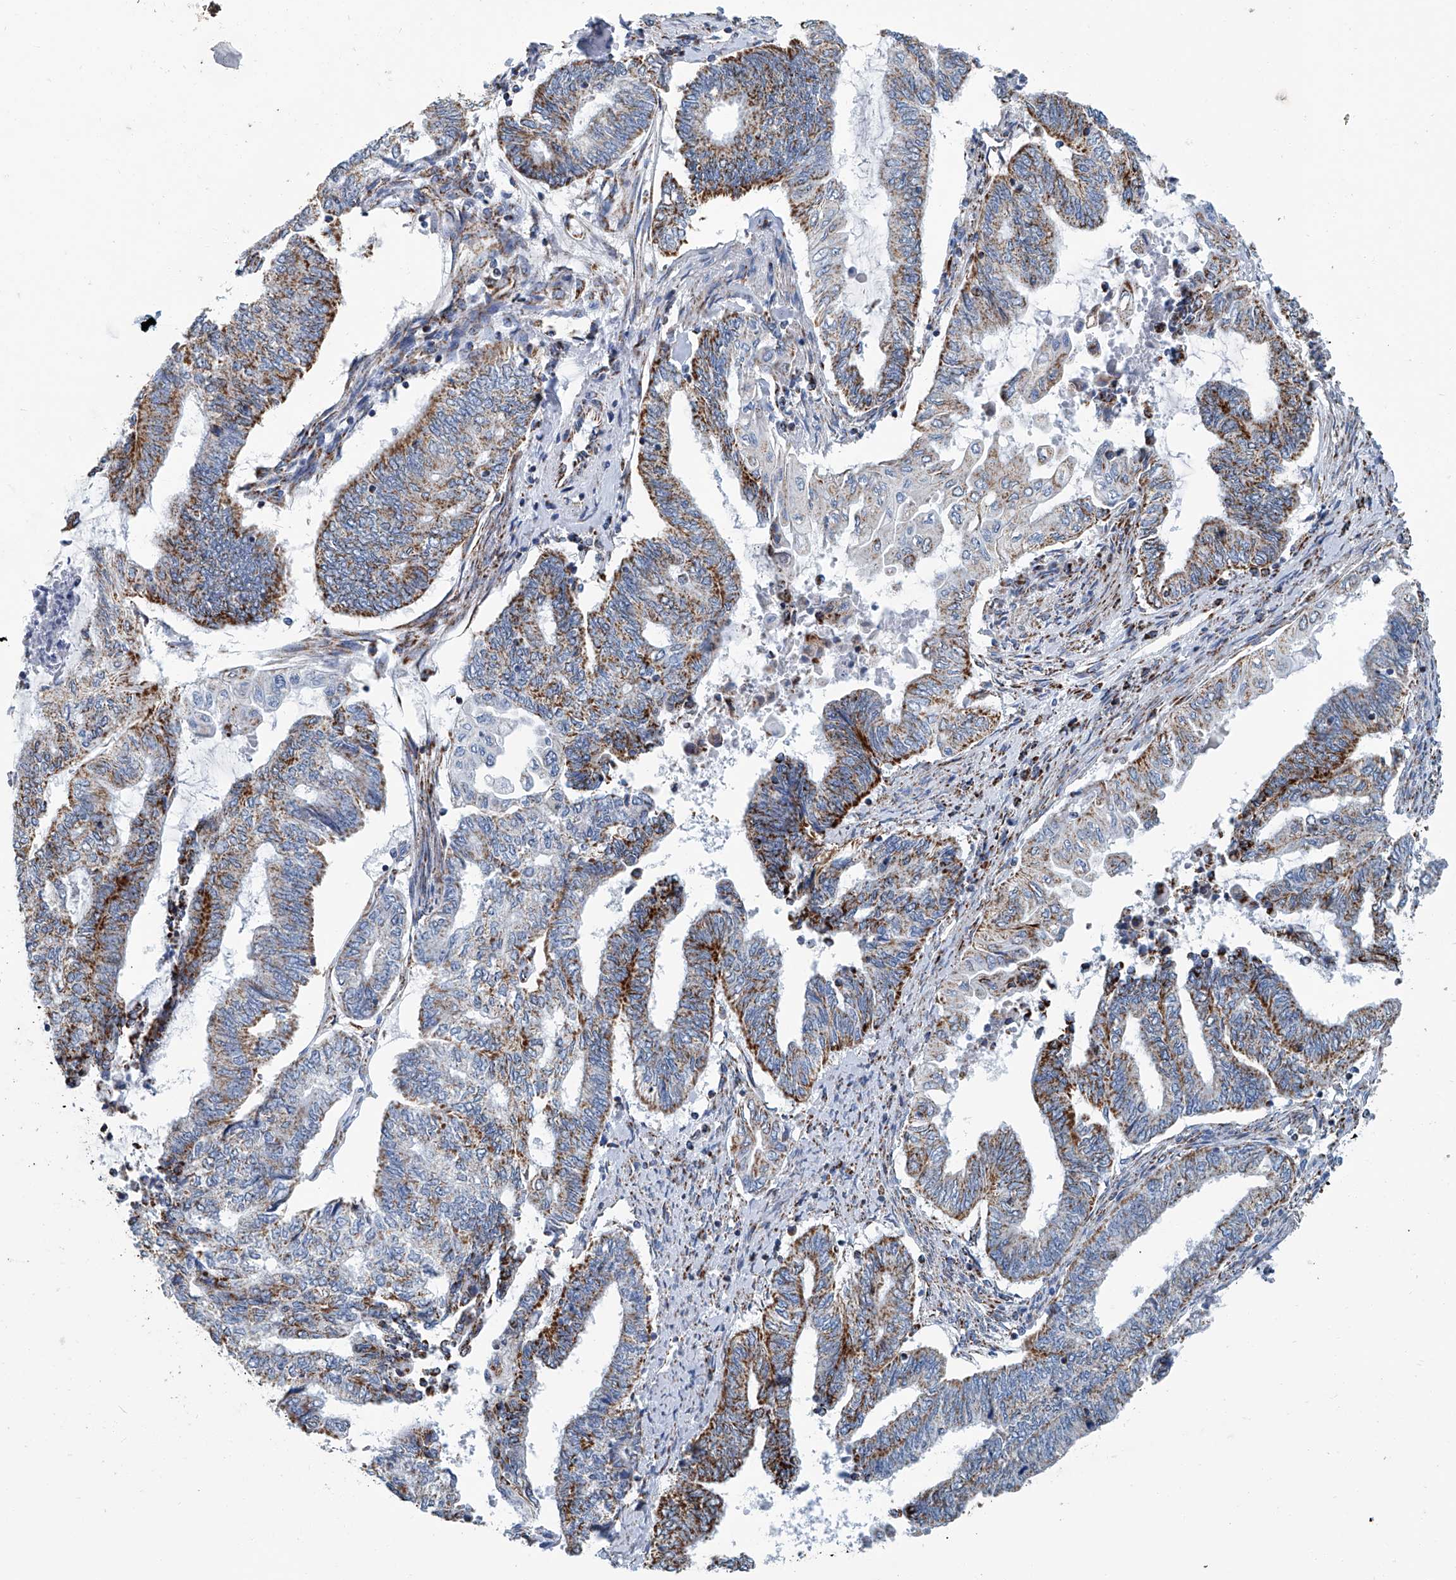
{"staining": {"intensity": "moderate", "quantity": "25%-75%", "location": "cytoplasmic/membranous"}, "tissue": "endometrial cancer", "cell_type": "Tumor cells", "image_type": "cancer", "snomed": [{"axis": "morphology", "description": "Adenocarcinoma, NOS"}, {"axis": "topography", "description": "Uterus"}, {"axis": "topography", "description": "Endometrium"}], "caption": "Adenocarcinoma (endometrial) stained with a brown dye shows moderate cytoplasmic/membranous positive positivity in approximately 25%-75% of tumor cells.", "gene": "MT-ND1", "patient": {"sex": "female", "age": 70}}